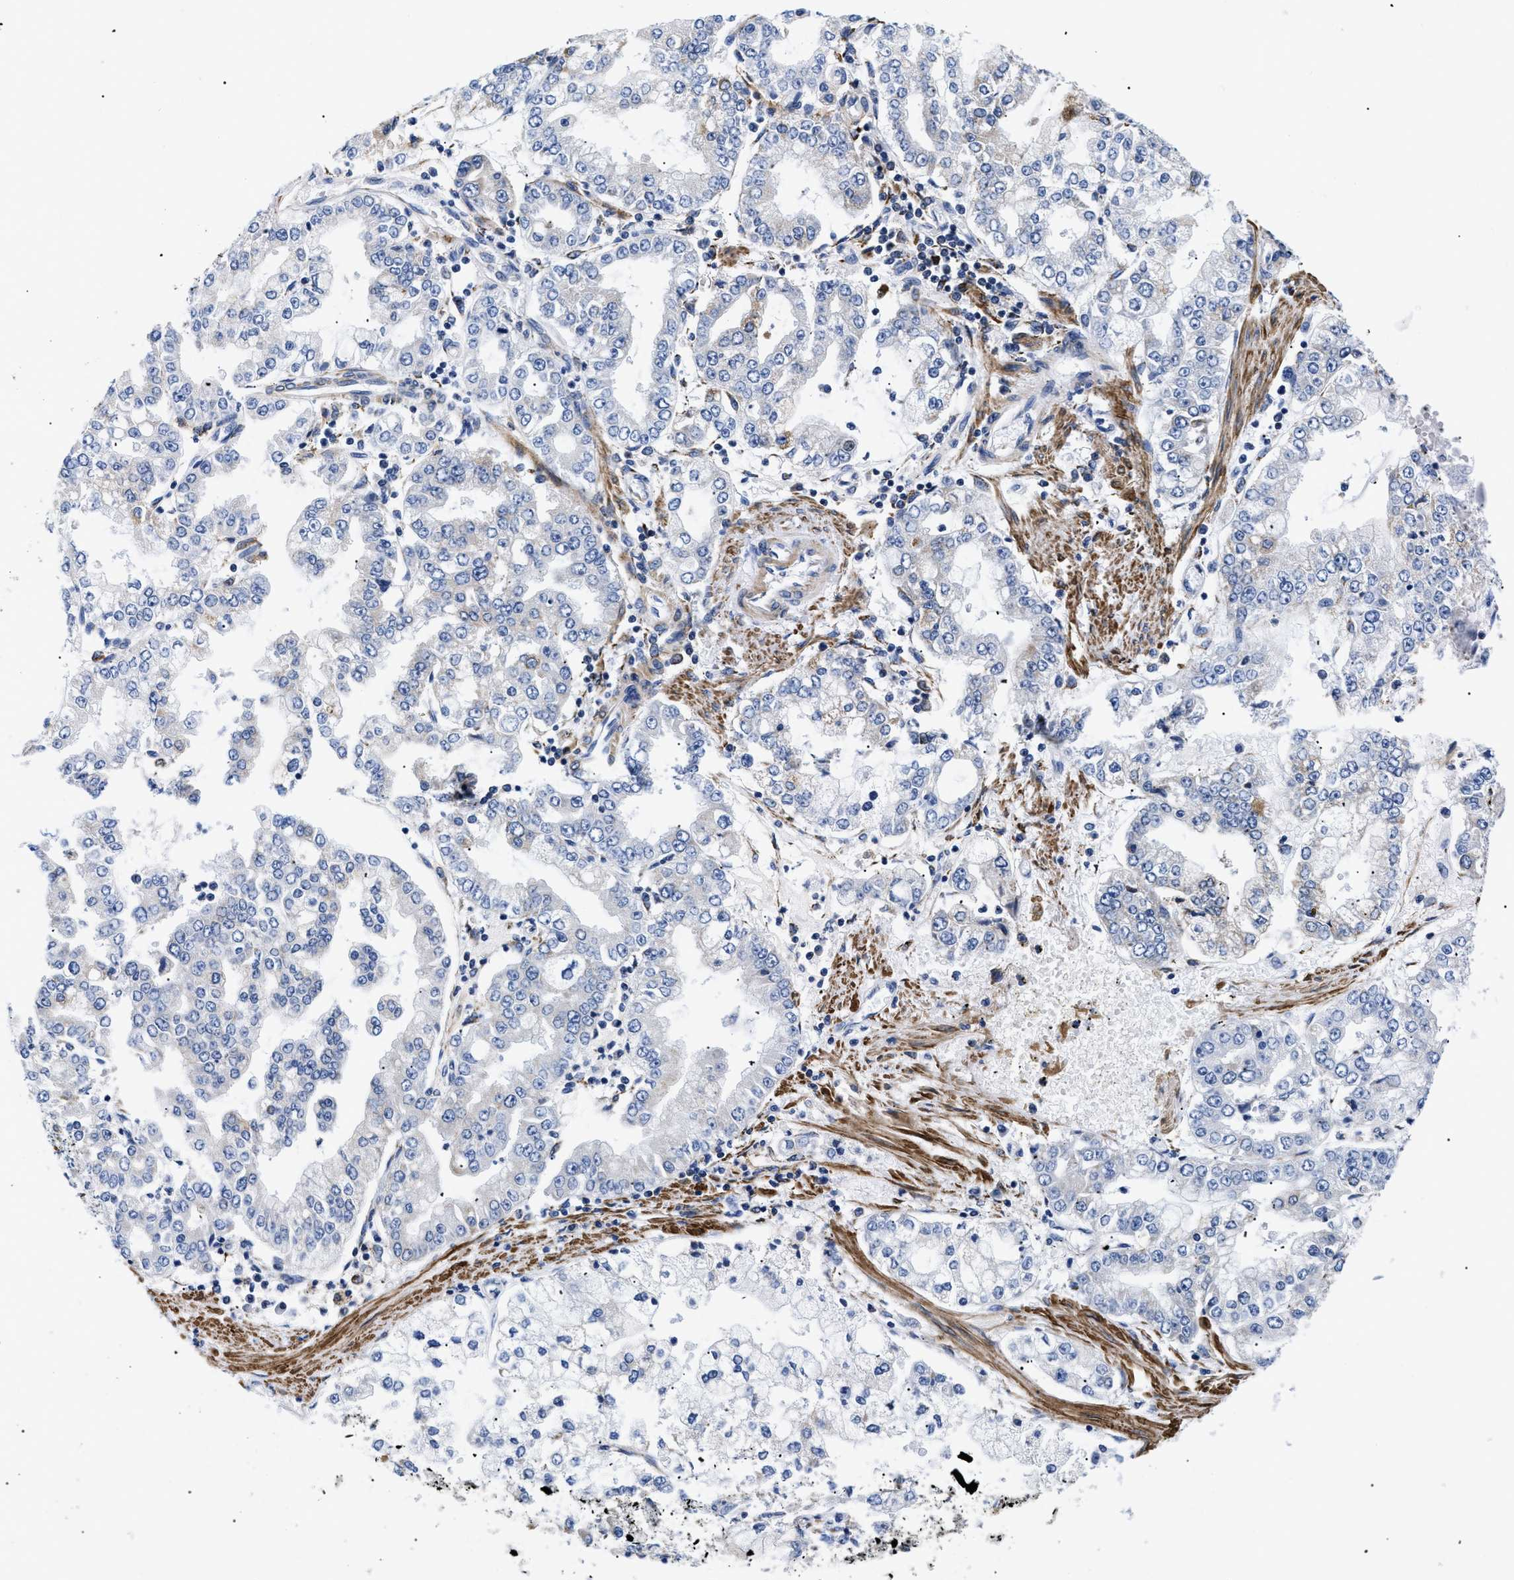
{"staining": {"intensity": "negative", "quantity": "none", "location": "none"}, "tissue": "stomach cancer", "cell_type": "Tumor cells", "image_type": "cancer", "snomed": [{"axis": "morphology", "description": "Adenocarcinoma, NOS"}, {"axis": "topography", "description": "Stomach"}], "caption": "Tumor cells are negative for brown protein staining in adenocarcinoma (stomach).", "gene": "GPR149", "patient": {"sex": "male", "age": 76}}